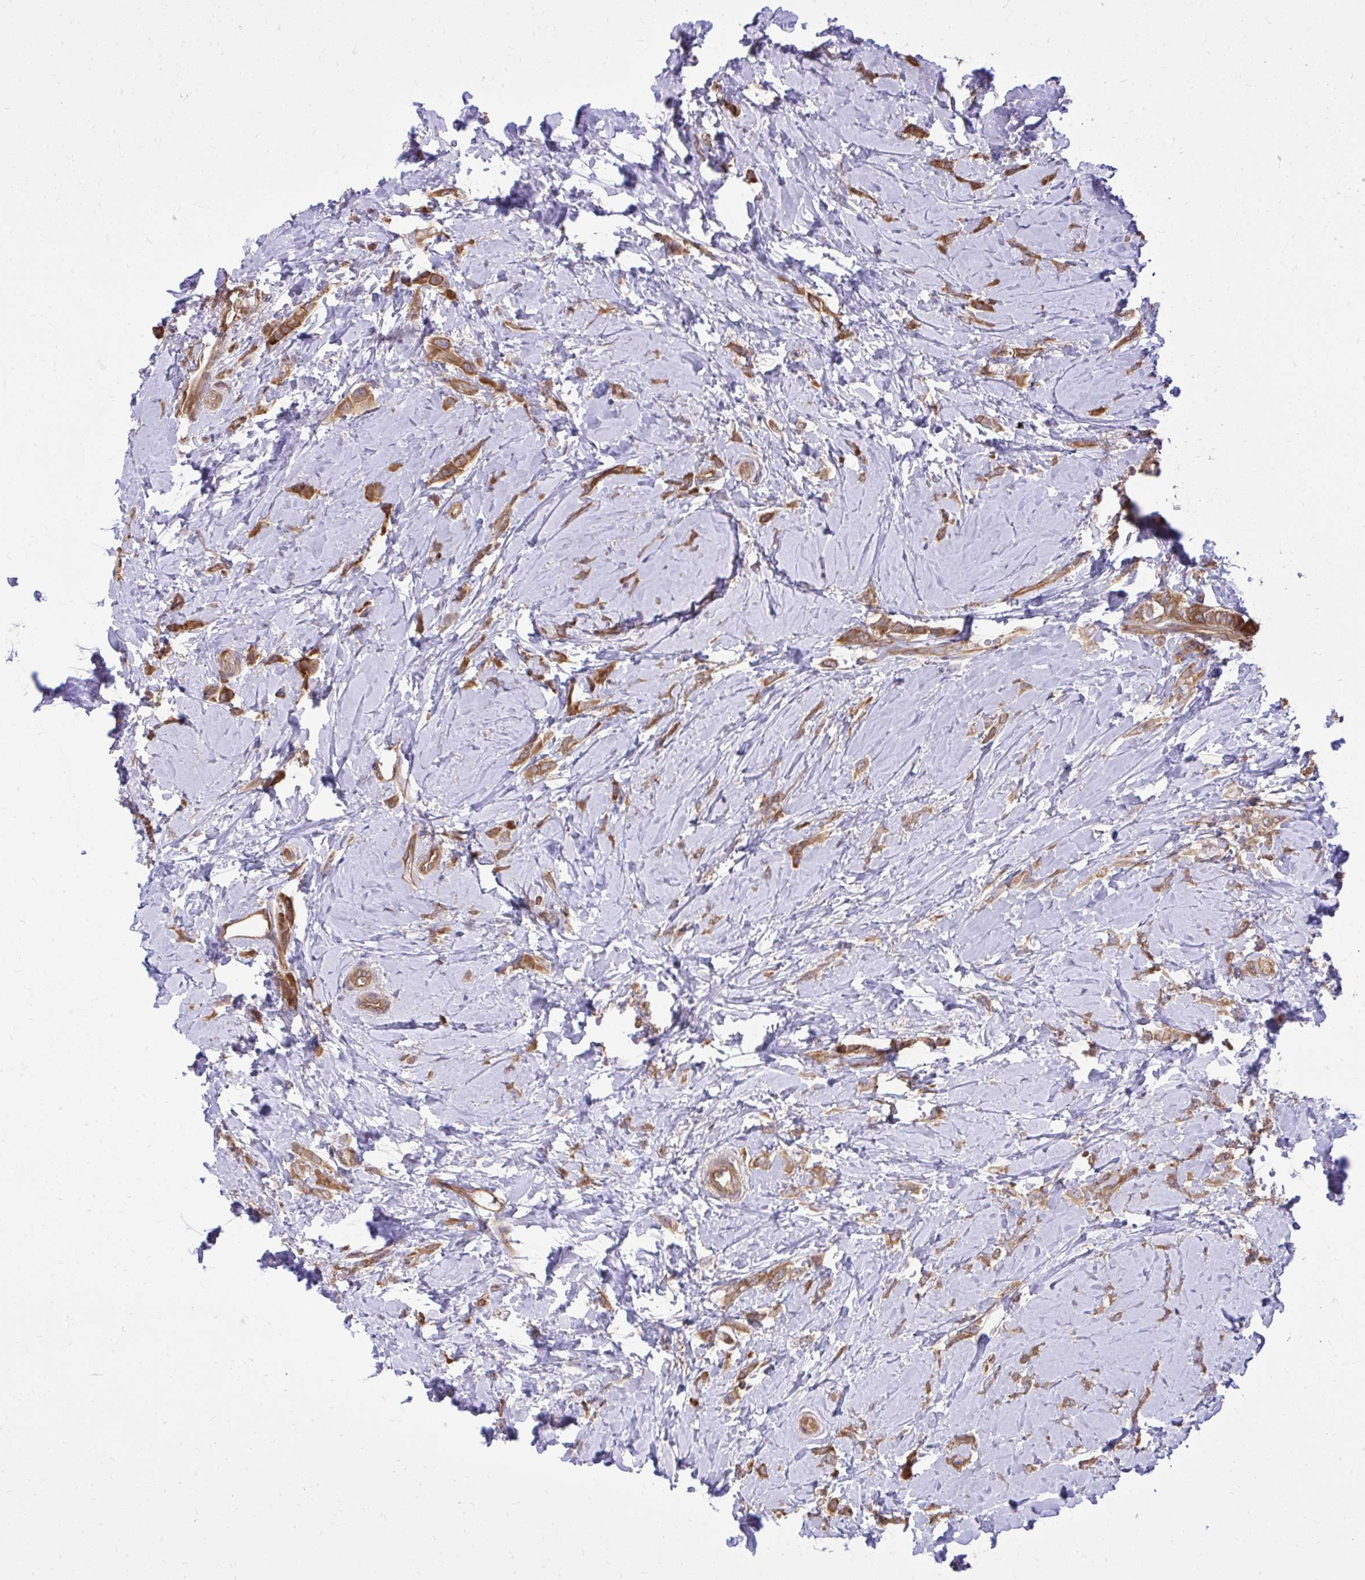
{"staining": {"intensity": "moderate", "quantity": ">75%", "location": "cytoplasmic/membranous"}, "tissue": "breast cancer", "cell_type": "Tumor cells", "image_type": "cancer", "snomed": [{"axis": "morphology", "description": "Lobular carcinoma"}, {"axis": "topography", "description": "Breast"}], "caption": "Breast cancer (lobular carcinoma) stained for a protein (brown) displays moderate cytoplasmic/membranous positive positivity in about >75% of tumor cells.", "gene": "PPP5C", "patient": {"sex": "female", "age": 66}}